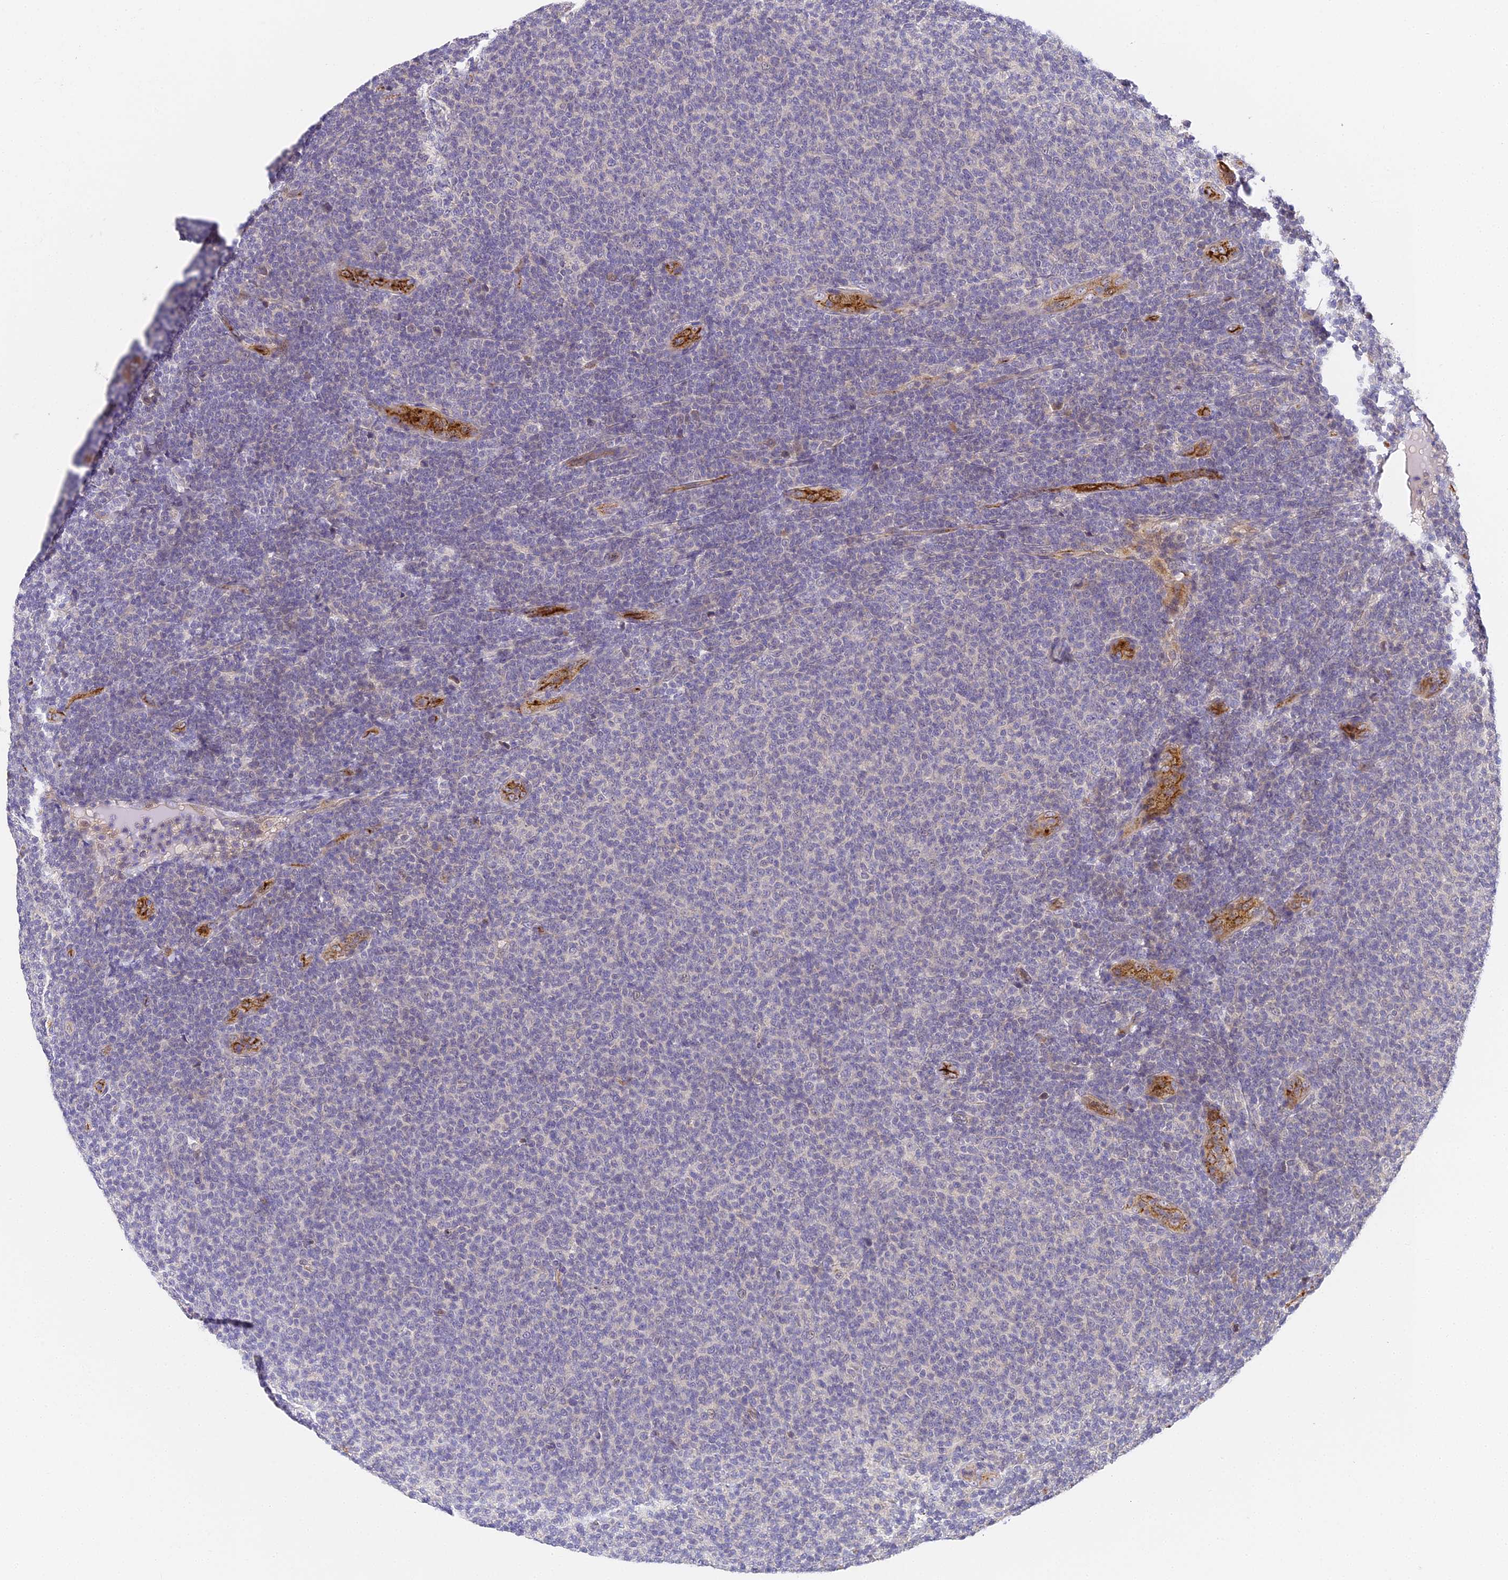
{"staining": {"intensity": "negative", "quantity": "none", "location": "none"}, "tissue": "lymphoma", "cell_type": "Tumor cells", "image_type": "cancer", "snomed": [{"axis": "morphology", "description": "Malignant lymphoma, non-Hodgkin's type, Low grade"}, {"axis": "topography", "description": "Lymph node"}], "caption": "An IHC image of lymphoma is shown. There is no staining in tumor cells of lymphoma.", "gene": "DNAAF10", "patient": {"sex": "male", "age": 66}}